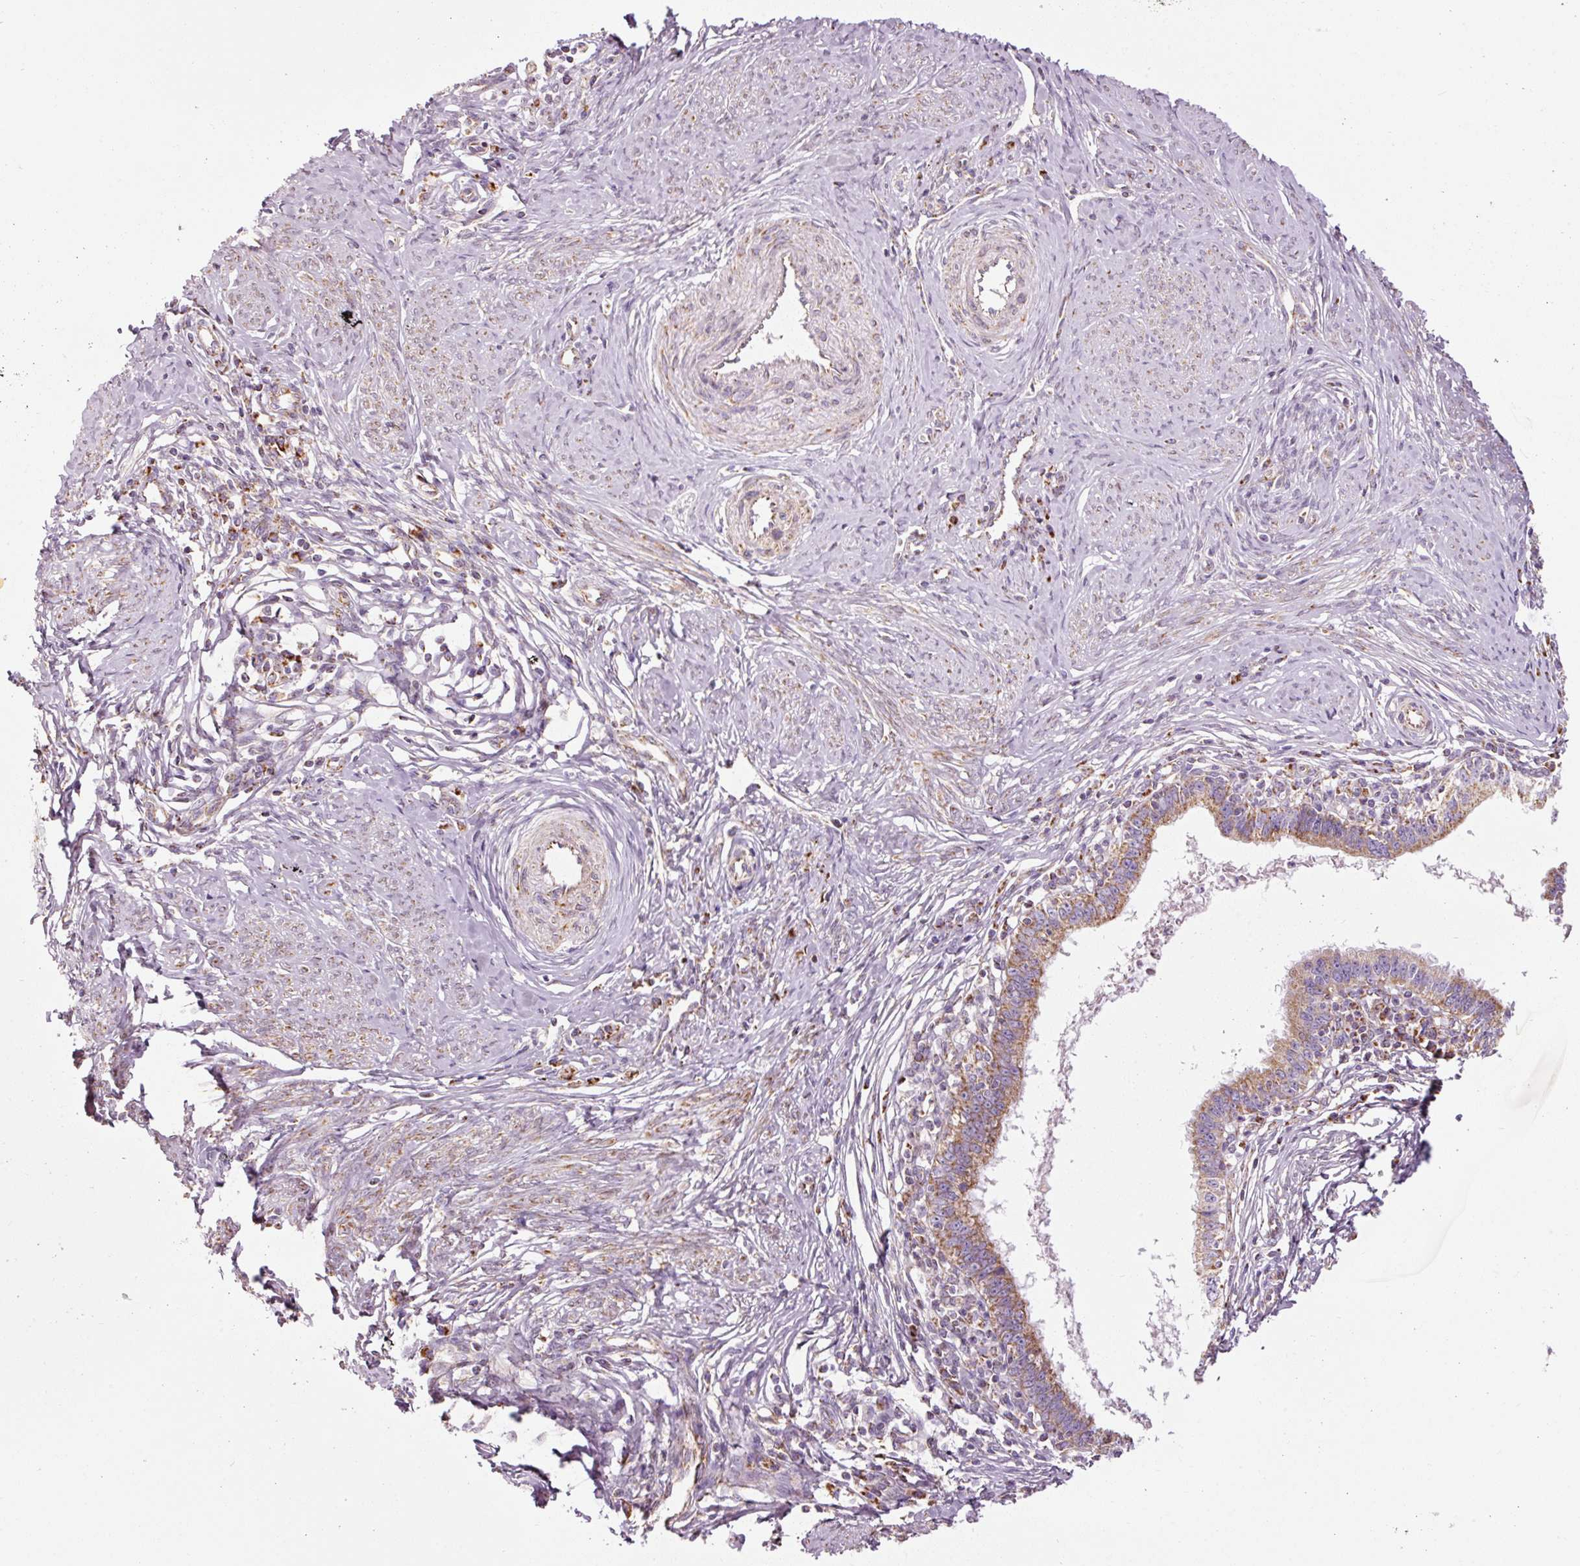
{"staining": {"intensity": "moderate", "quantity": ">75%", "location": "cytoplasmic/membranous"}, "tissue": "cervical cancer", "cell_type": "Tumor cells", "image_type": "cancer", "snomed": [{"axis": "morphology", "description": "Adenocarcinoma, NOS"}, {"axis": "topography", "description": "Cervix"}], "caption": "A histopathology image showing moderate cytoplasmic/membranous positivity in approximately >75% of tumor cells in cervical cancer (adenocarcinoma), as visualized by brown immunohistochemical staining.", "gene": "NDUFB4", "patient": {"sex": "female", "age": 36}}